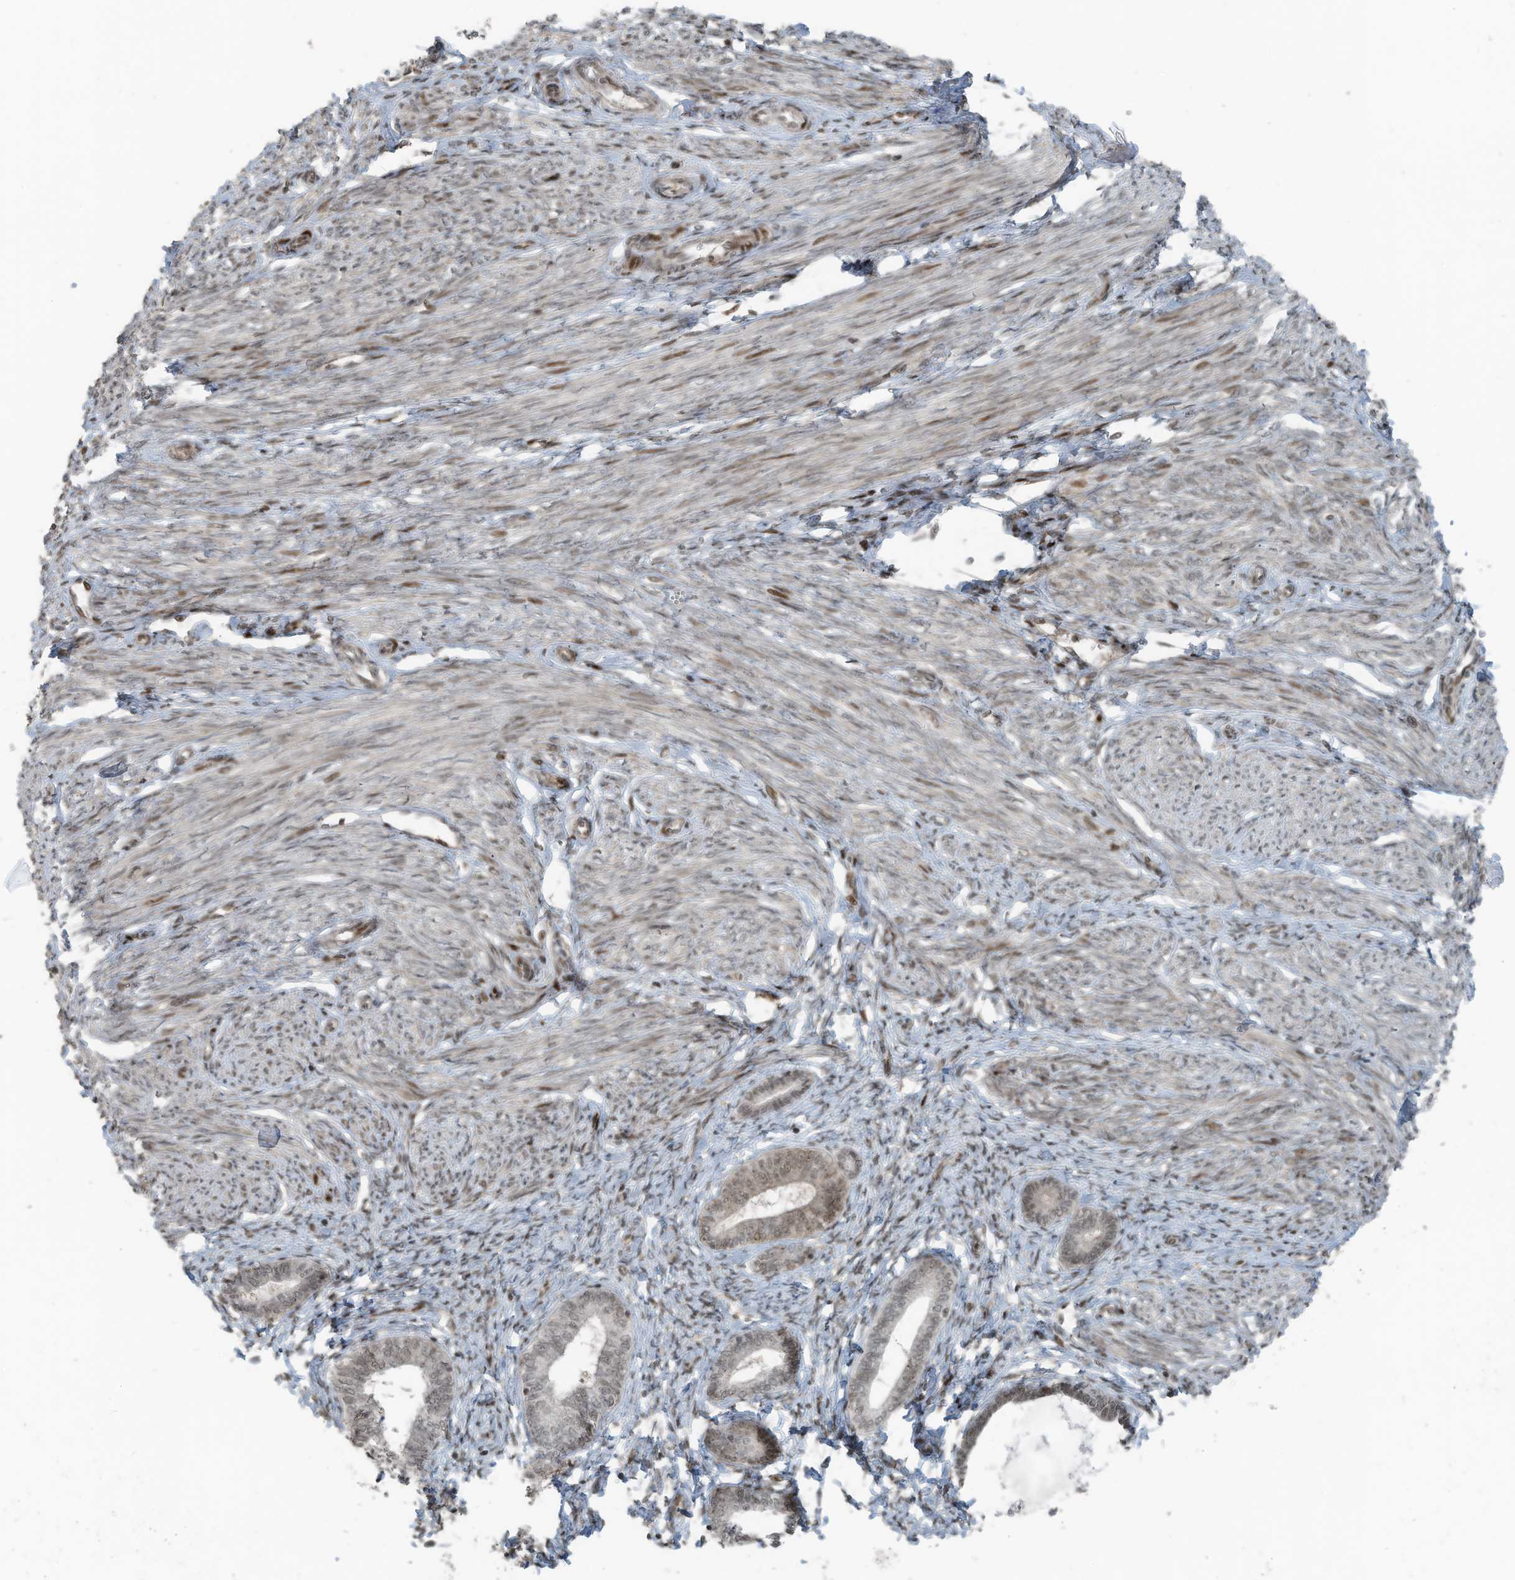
{"staining": {"intensity": "moderate", "quantity": "25%-75%", "location": "nuclear"}, "tissue": "endometrium", "cell_type": "Cells in endometrial stroma", "image_type": "normal", "snomed": [{"axis": "morphology", "description": "Normal tissue, NOS"}, {"axis": "topography", "description": "Endometrium"}], "caption": "Cells in endometrial stroma reveal medium levels of moderate nuclear expression in approximately 25%-75% of cells in unremarkable endometrium. The protein is stained brown, and the nuclei are stained in blue (DAB IHC with brightfield microscopy, high magnification).", "gene": "PCNP", "patient": {"sex": "female", "age": 72}}